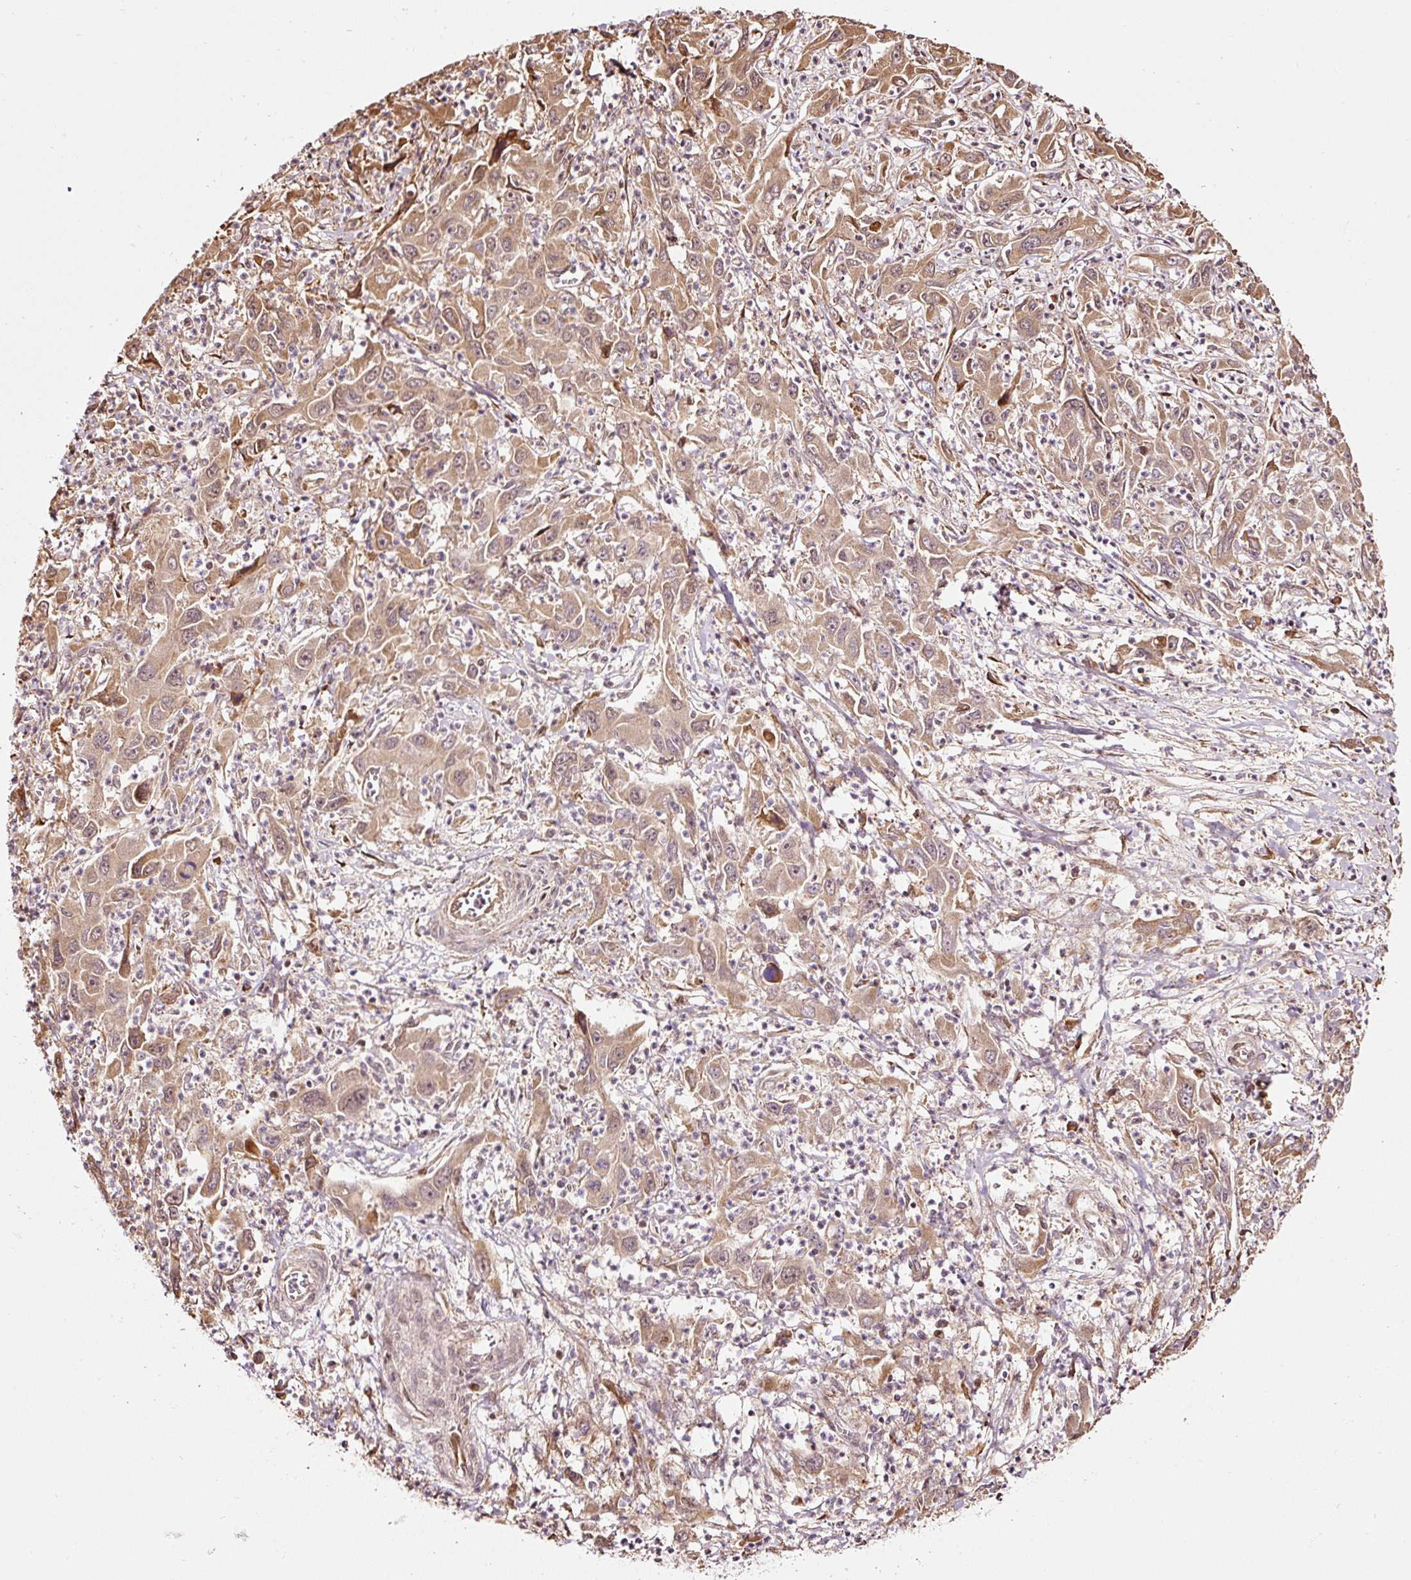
{"staining": {"intensity": "moderate", "quantity": ">75%", "location": "cytoplasmic/membranous,nuclear"}, "tissue": "liver cancer", "cell_type": "Tumor cells", "image_type": "cancer", "snomed": [{"axis": "morphology", "description": "Carcinoma, Hepatocellular, NOS"}, {"axis": "topography", "description": "Liver"}], "caption": "Liver cancer tissue exhibits moderate cytoplasmic/membranous and nuclear staining in about >75% of tumor cells", "gene": "ETF1", "patient": {"sex": "male", "age": 63}}